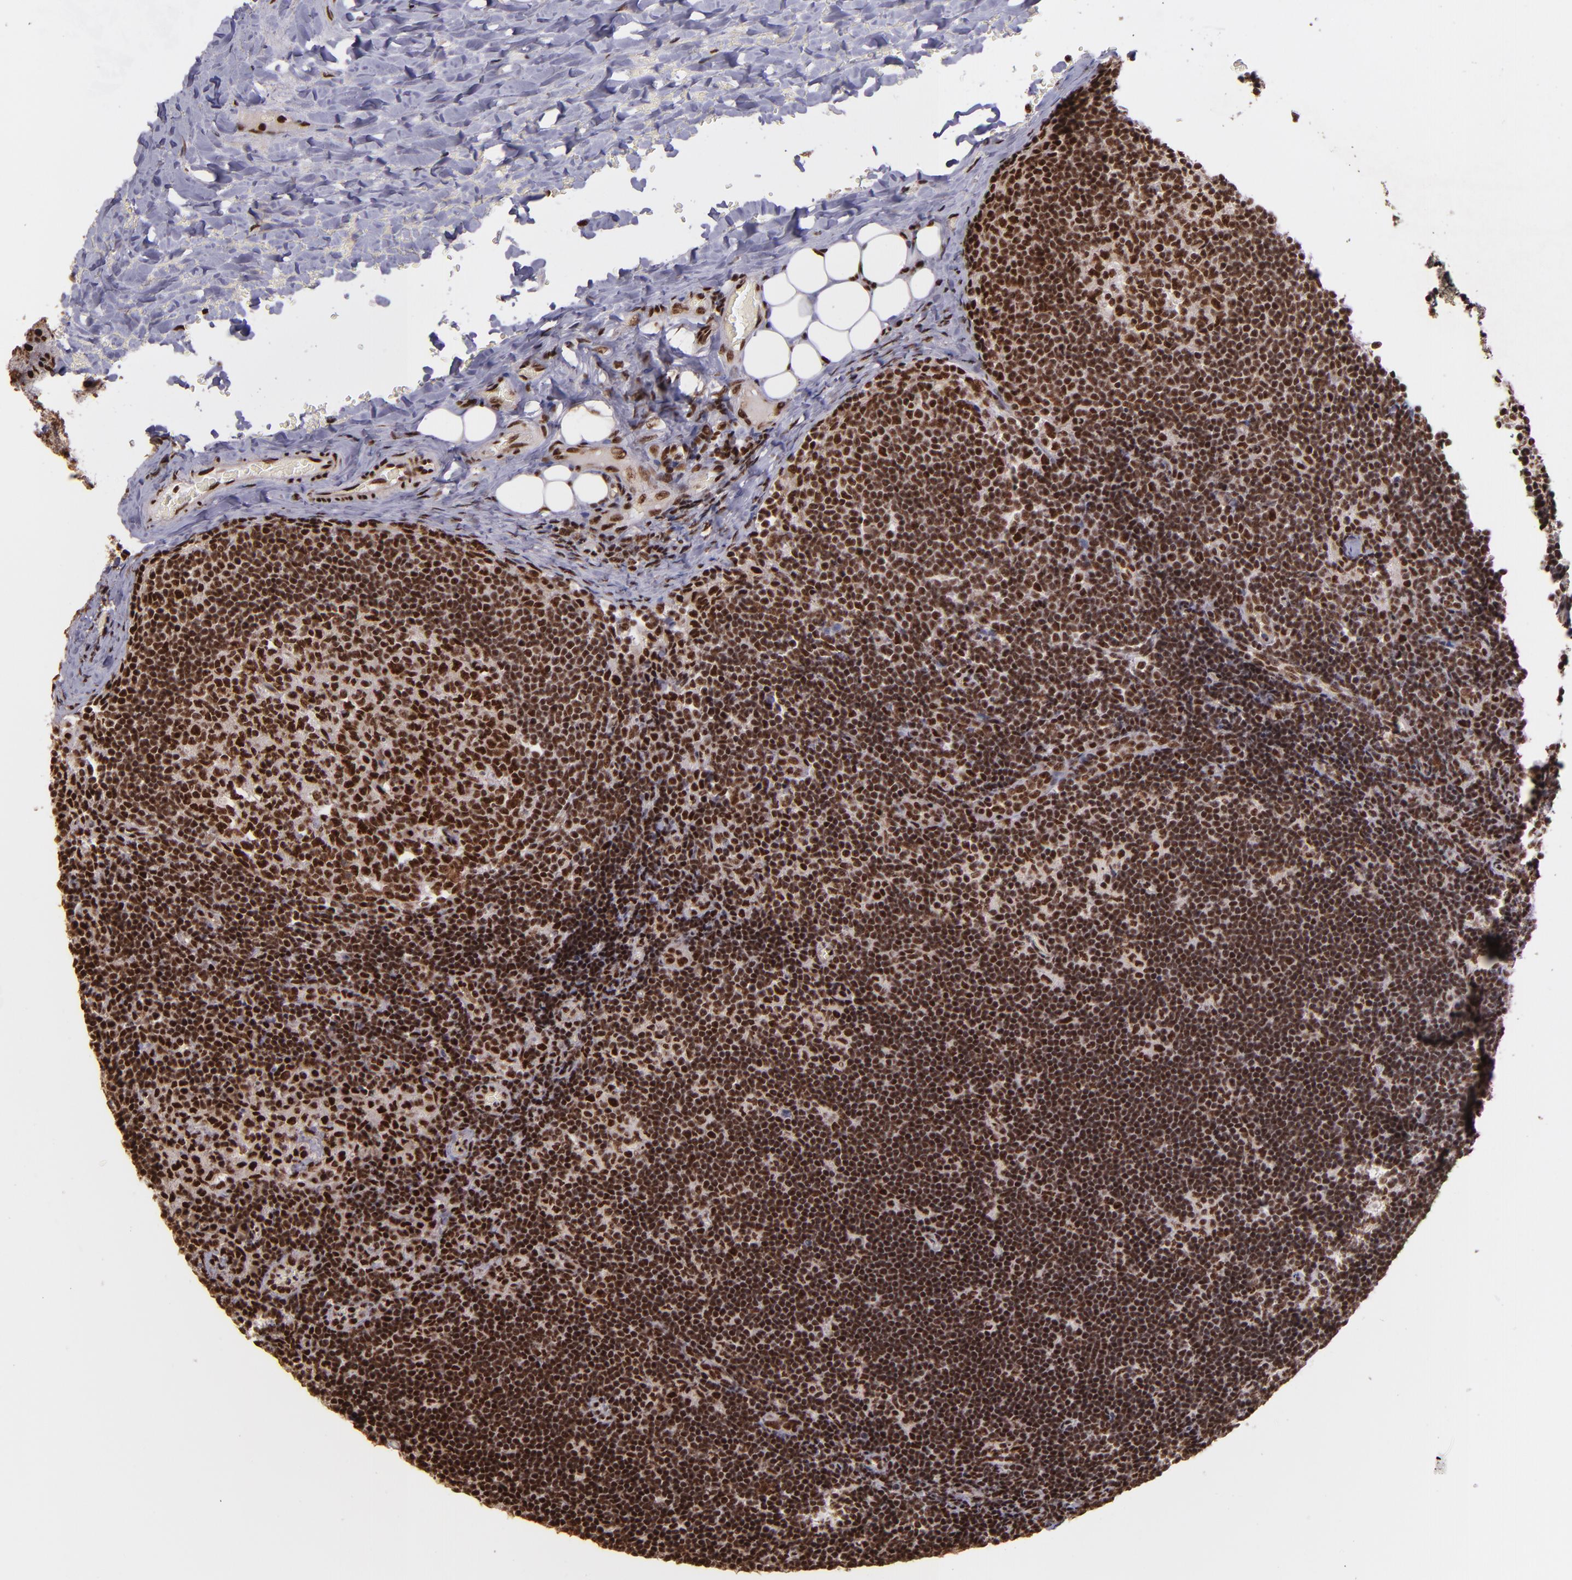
{"staining": {"intensity": "strong", "quantity": ">75%", "location": "nuclear"}, "tissue": "lymph node", "cell_type": "Germinal center cells", "image_type": "normal", "snomed": [{"axis": "morphology", "description": "Normal tissue, NOS"}, {"axis": "topography", "description": "Lymph node"}, {"axis": "topography", "description": "Salivary gland"}], "caption": "The micrograph exhibits a brown stain indicating the presence of a protein in the nuclear of germinal center cells in lymph node. The protein is shown in brown color, while the nuclei are stained blue.", "gene": "PQBP1", "patient": {"sex": "male", "age": 8}}